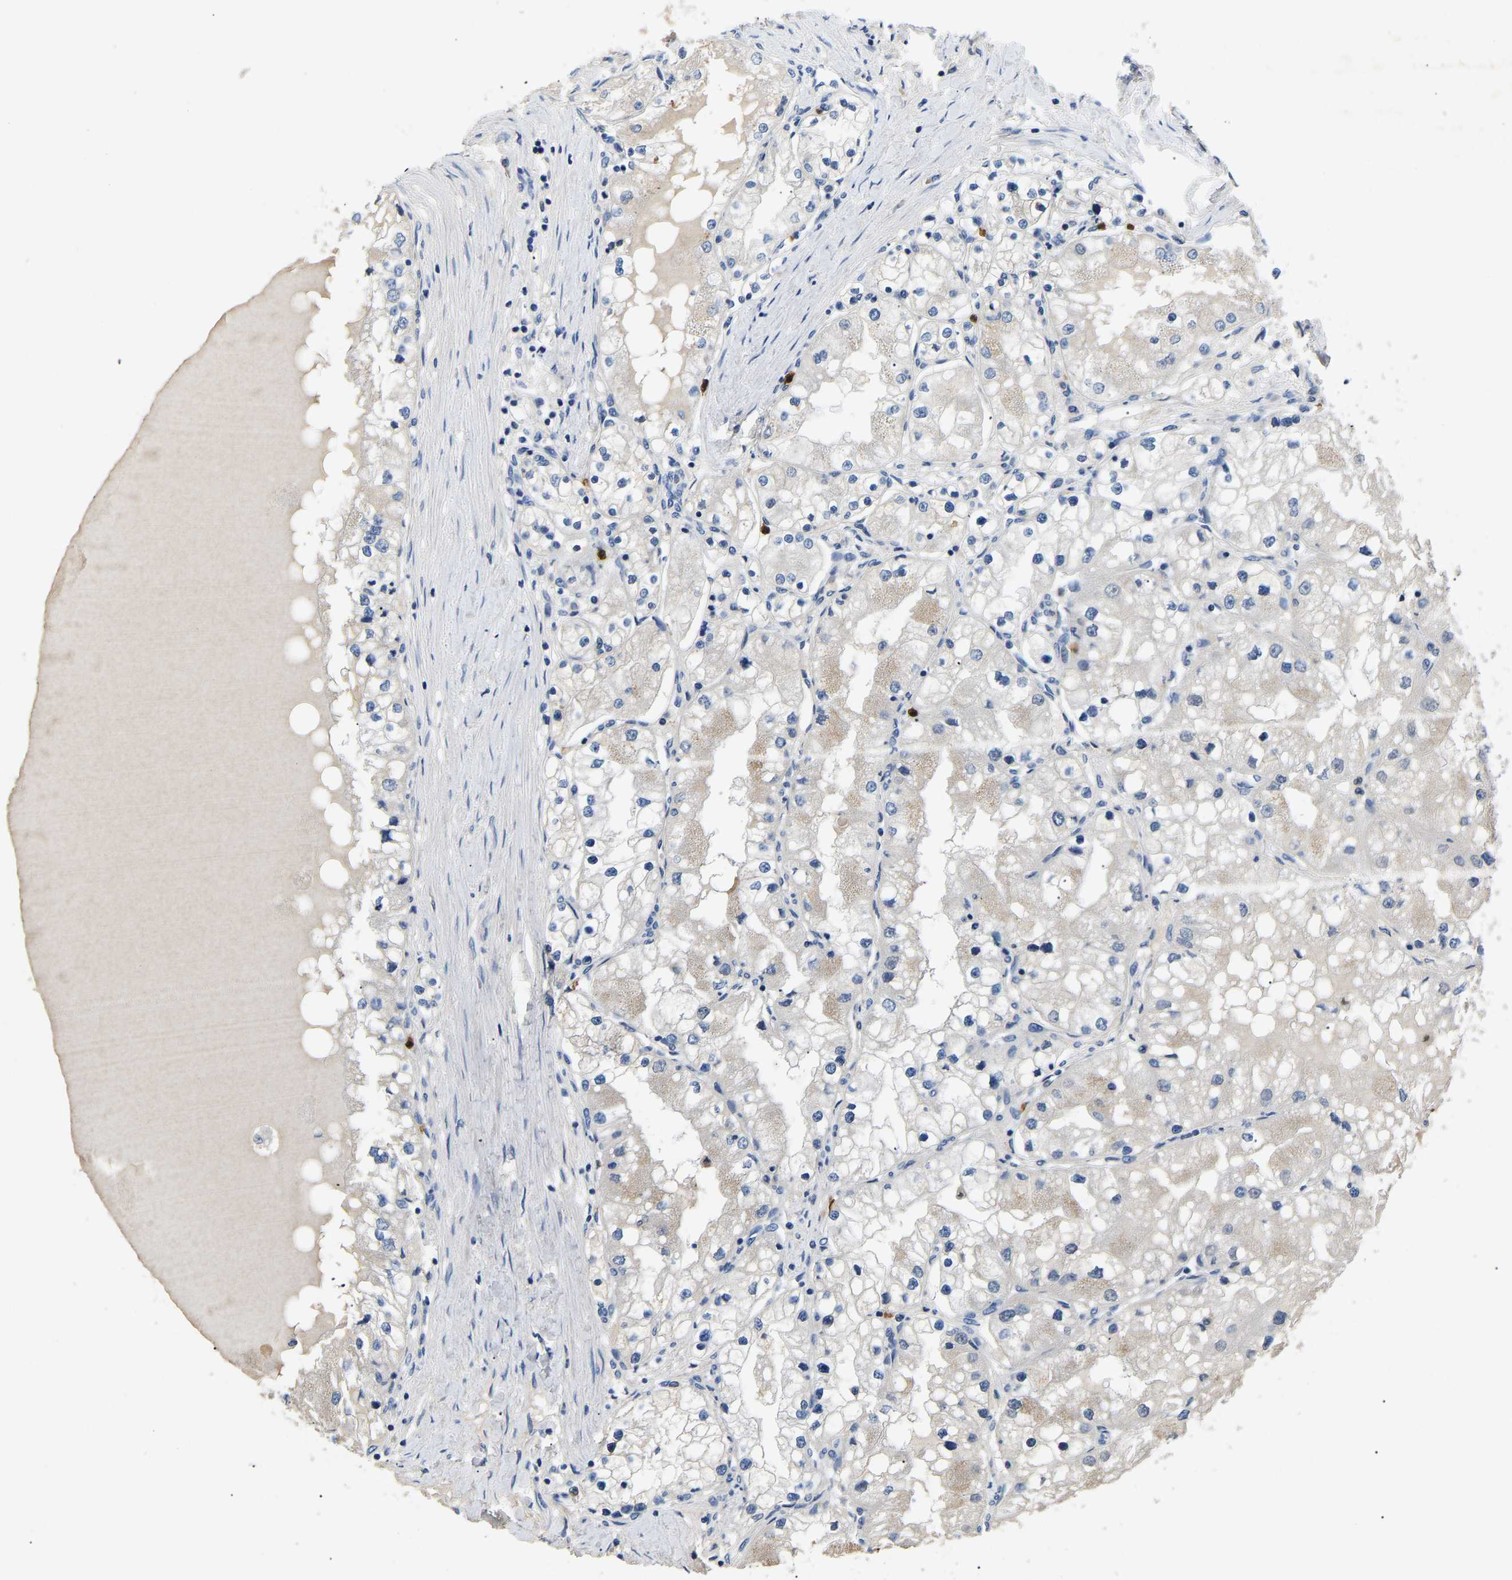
{"staining": {"intensity": "negative", "quantity": "none", "location": "none"}, "tissue": "renal cancer", "cell_type": "Tumor cells", "image_type": "cancer", "snomed": [{"axis": "morphology", "description": "Adenocarcinoma, NOS"}, {"axis": "topography", "description": "Kidney"}], "caption": "This histopathology image is of renal cancer (adenocarcinoma) stained with immunohistochemistry to label a protein in brown with the nuclei are counter-stained blue. There is no expression in tumor cells.", "gene": "TOR1B", "patient": {"sex": "male", "age": 68}}